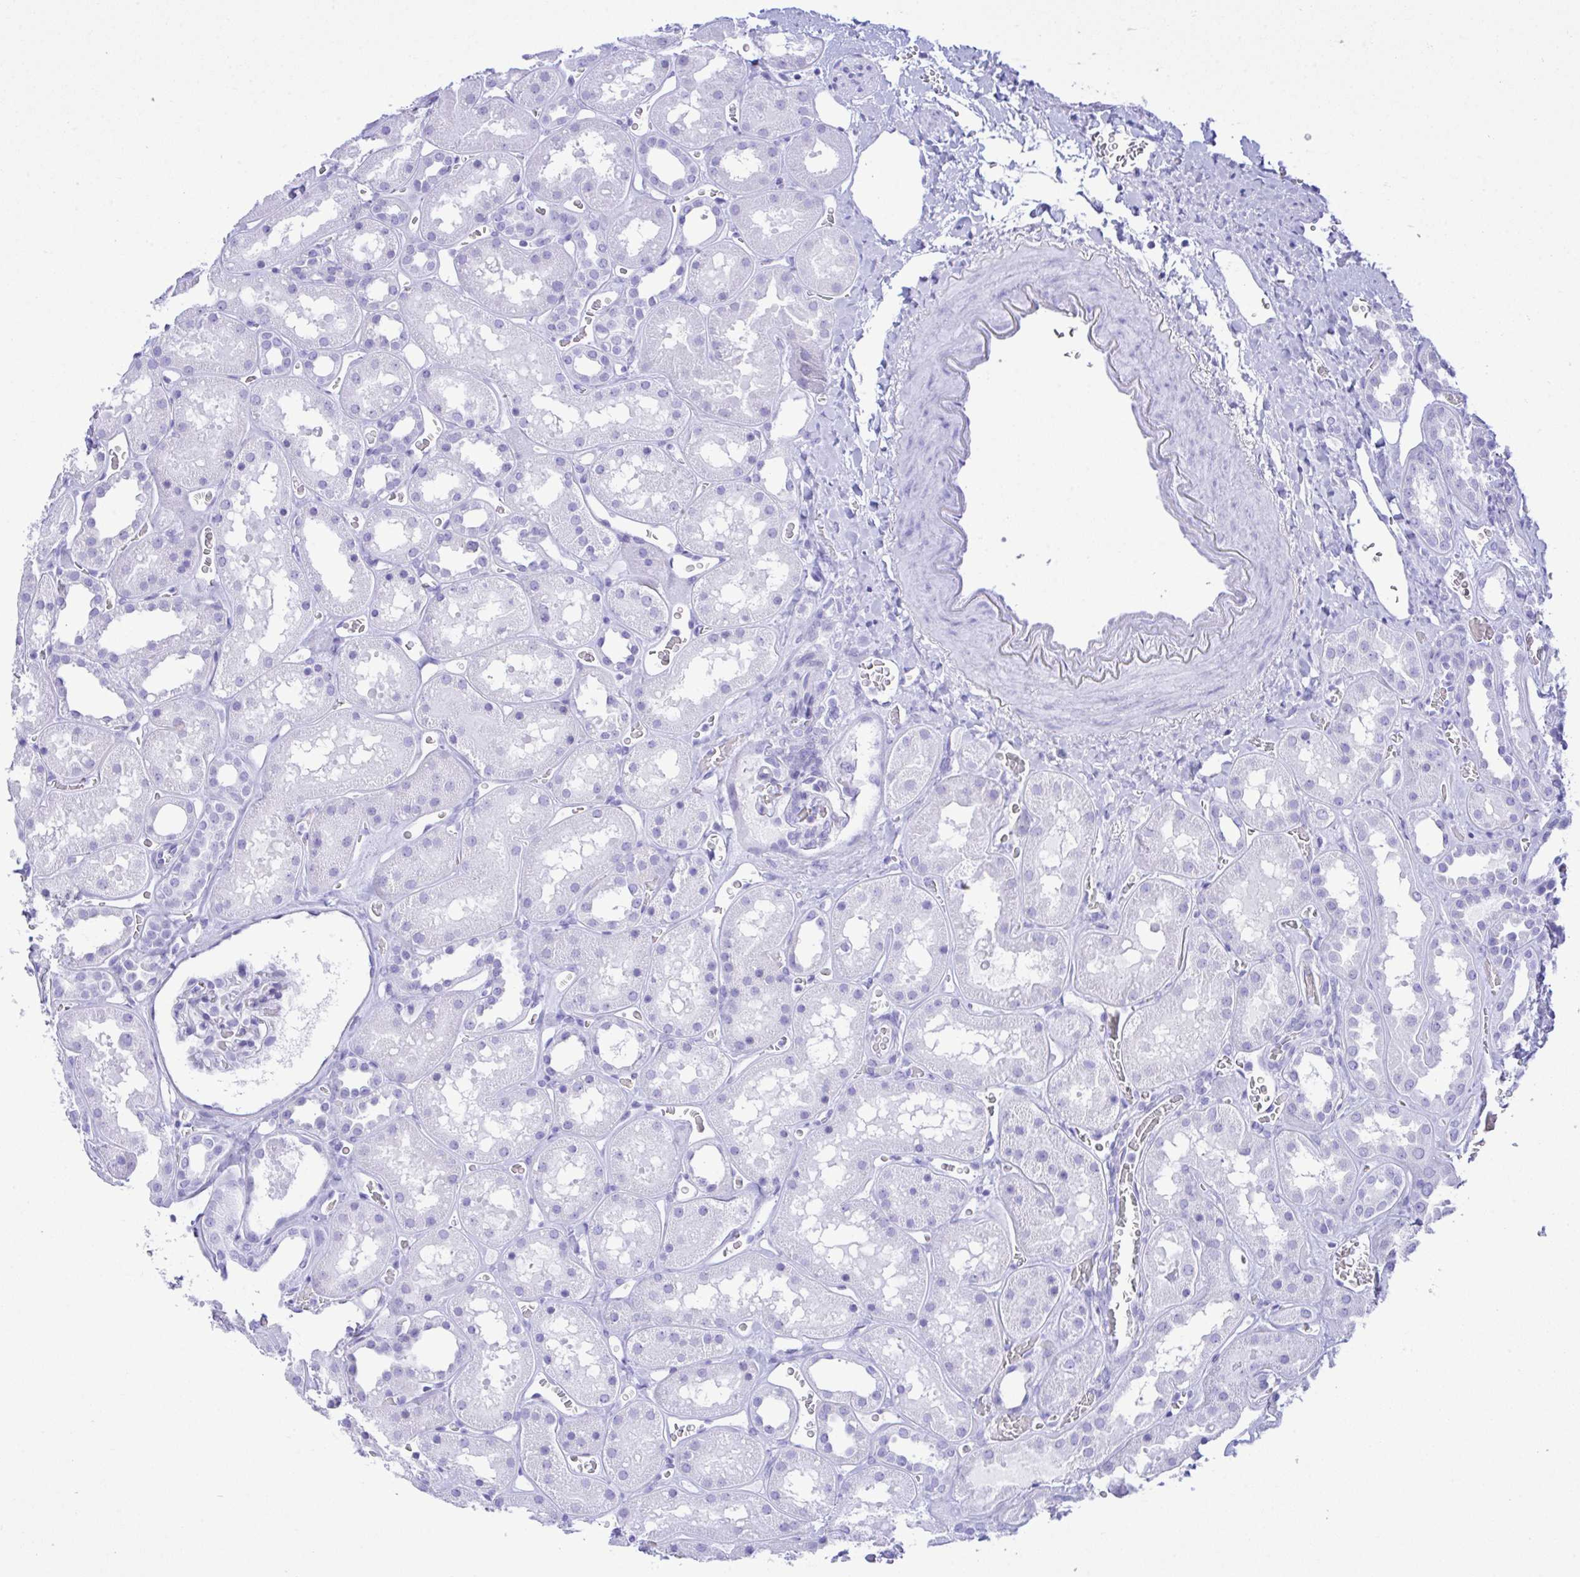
{"staining": {"intensity": "negative", "quantity": "none", "location": "none"}, "tissue": "kidney", "cell_type": "Cells in glomeruli", "image_type": "normal", "snomed": [{"axis": "morphology", "description": "Normal tissue, NOS"}, {"axis": "topography", "description": "Kidney"}], "caption": "Immunohistochemistry of normal kidney shows no staining in cells in glomeruli.", "gene": "SELENOV", "patient": {"sex": "female", "age": 41}}